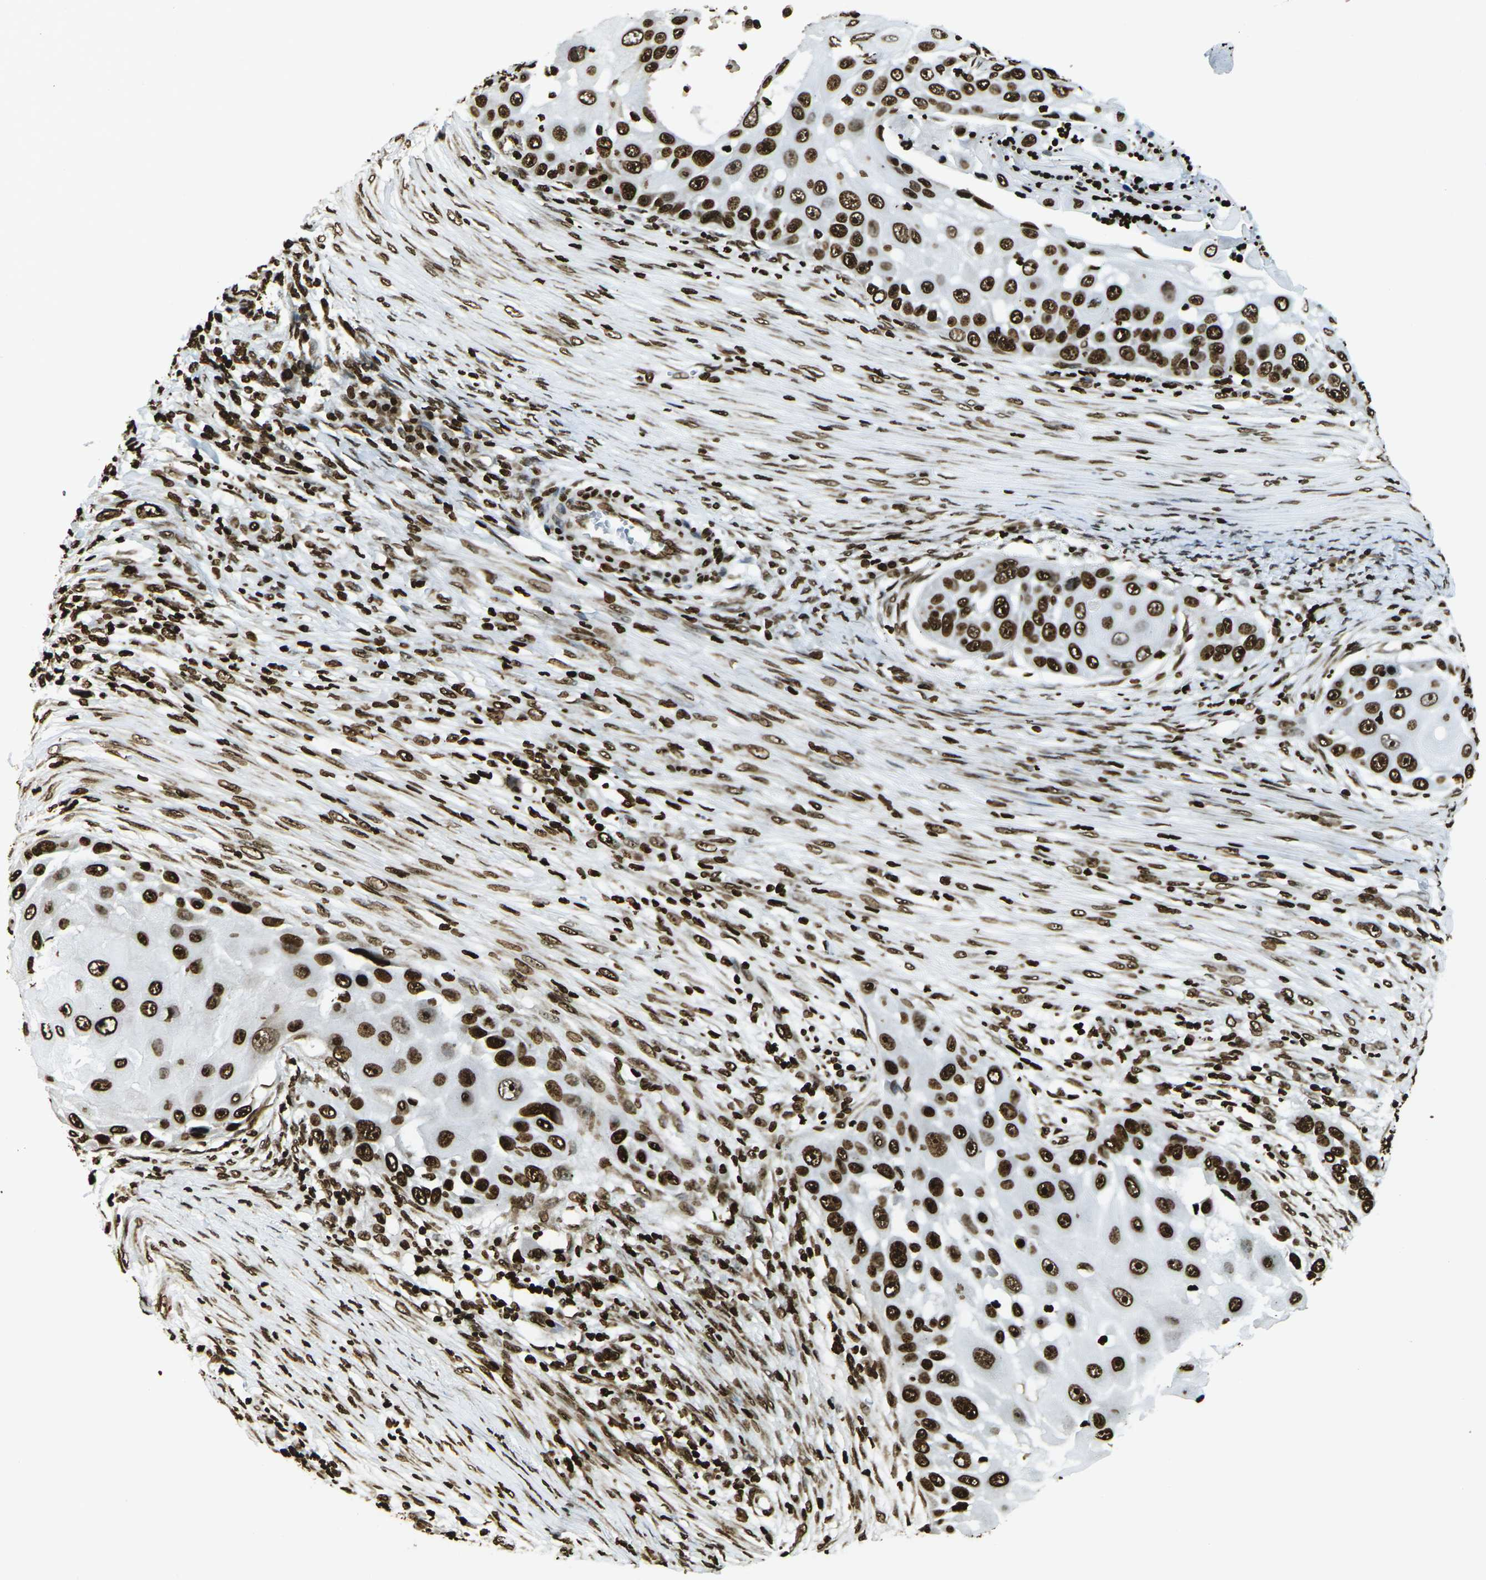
{"staining": {"intensity": "strong", "quantity": ">75%", "location": "nuclear"}, "tissue": "skin cancer", "cell_type": "Tumor cells", "image_type": "cancer", "snomed": [{"axis": "morphology", "description": "Squamous cell carcinoma, NOS"}, {"axis": "topography", "description": "Skin"}], "caption": "Strong nuclear positivity is present in approximately >75% of tumor cells in squamous cell carcinoma (skin).", "gene": "H1-2", "patient": {"sex": "female", "age": 44}}